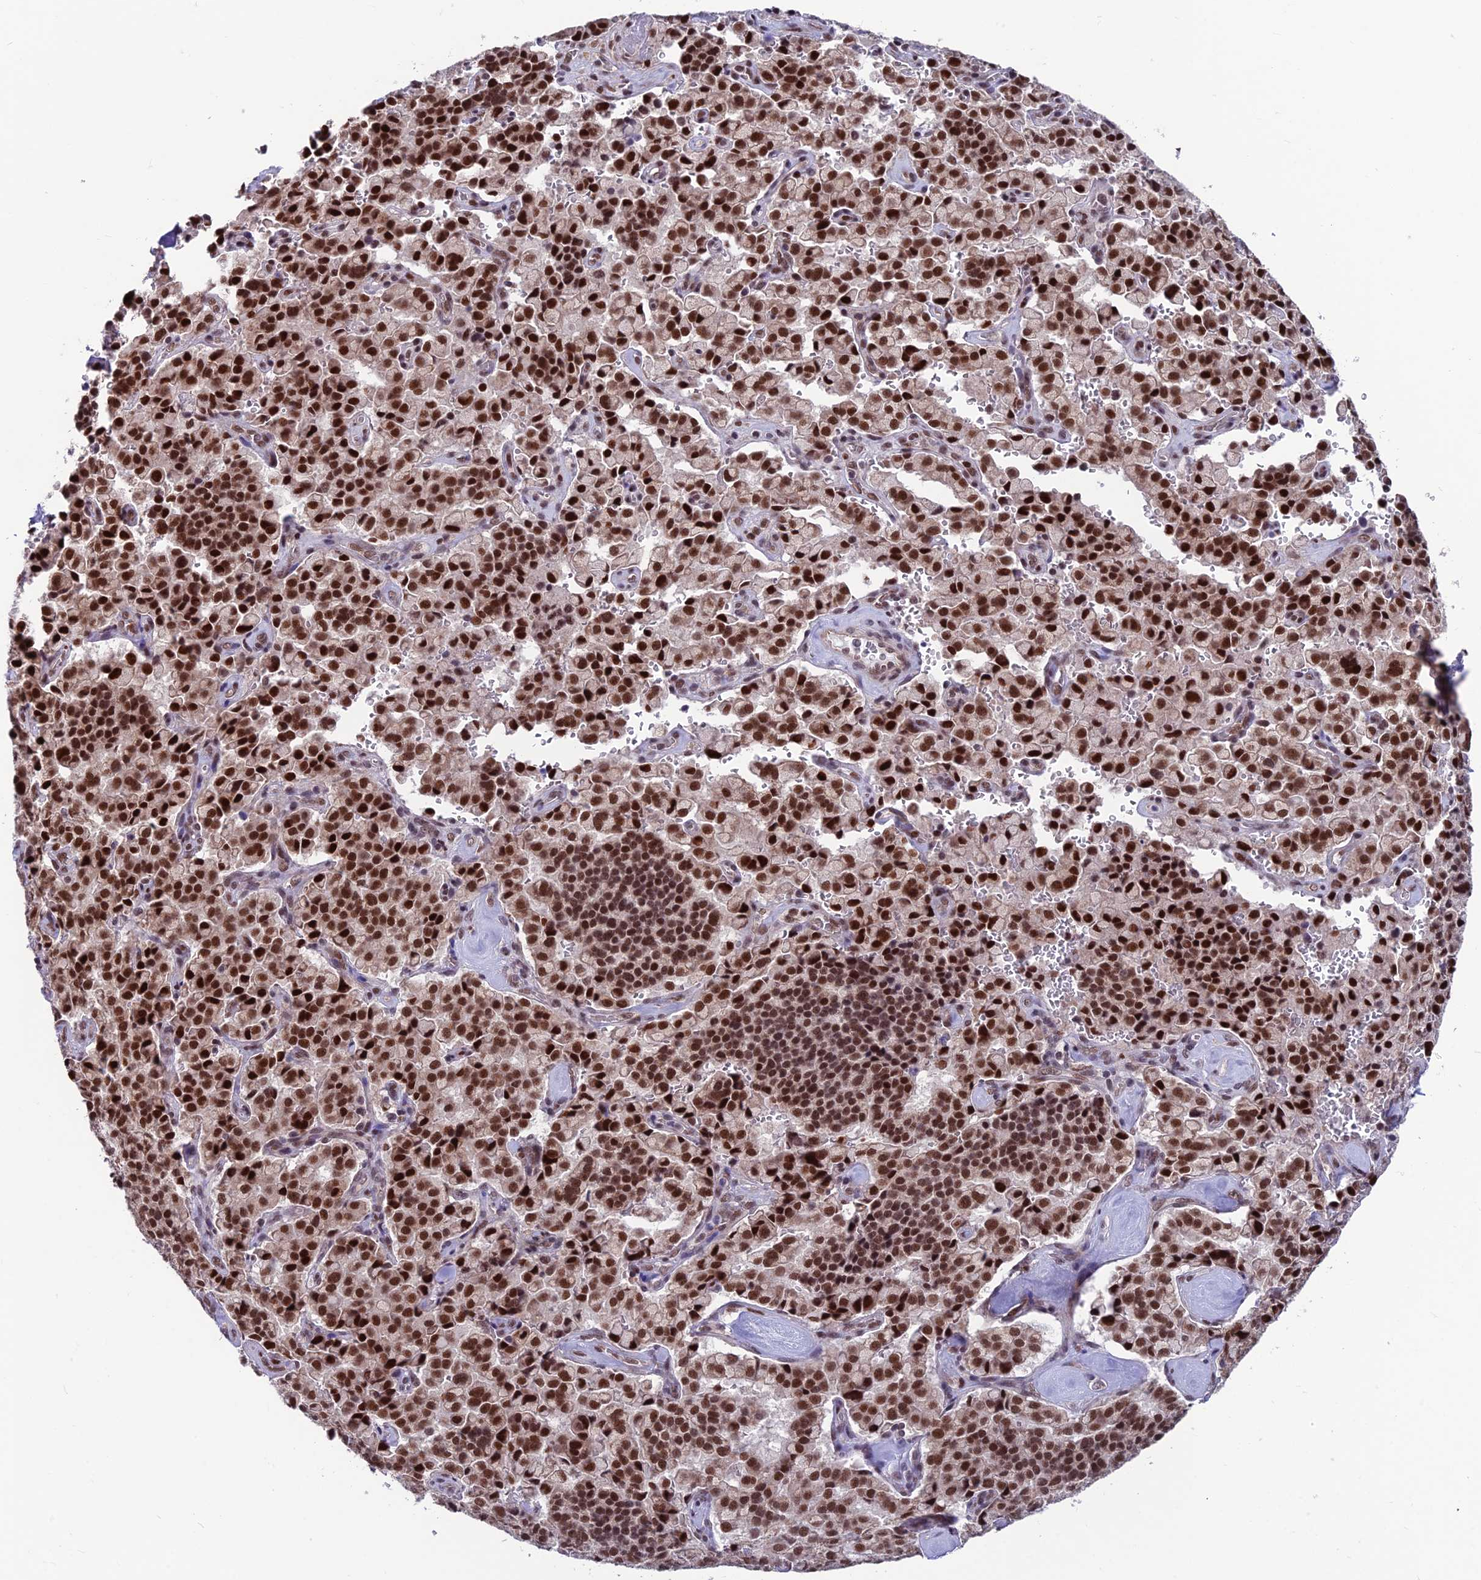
{"staining": {"intensity": "strong", "quantity": ">75%", "location": "nuclear"}, "tissue": "pancreatic cancer", "cell_type": "Tumor cells", "image_type": "cancer", "snomed": [{"axis": "morphology", "description": "Adenocarcinoma, NOS"}, {"axis": "topography", "description": "Pancreas"}], "caption": "This is a micrograph of immunohistochemistry (IHC) staining of pancreatic adenocarcinoma, which shows strong expression in the nuclear of tumor cells.", "gene": "KIAA1191", "patient": {"sex": "male", "age": 65}}